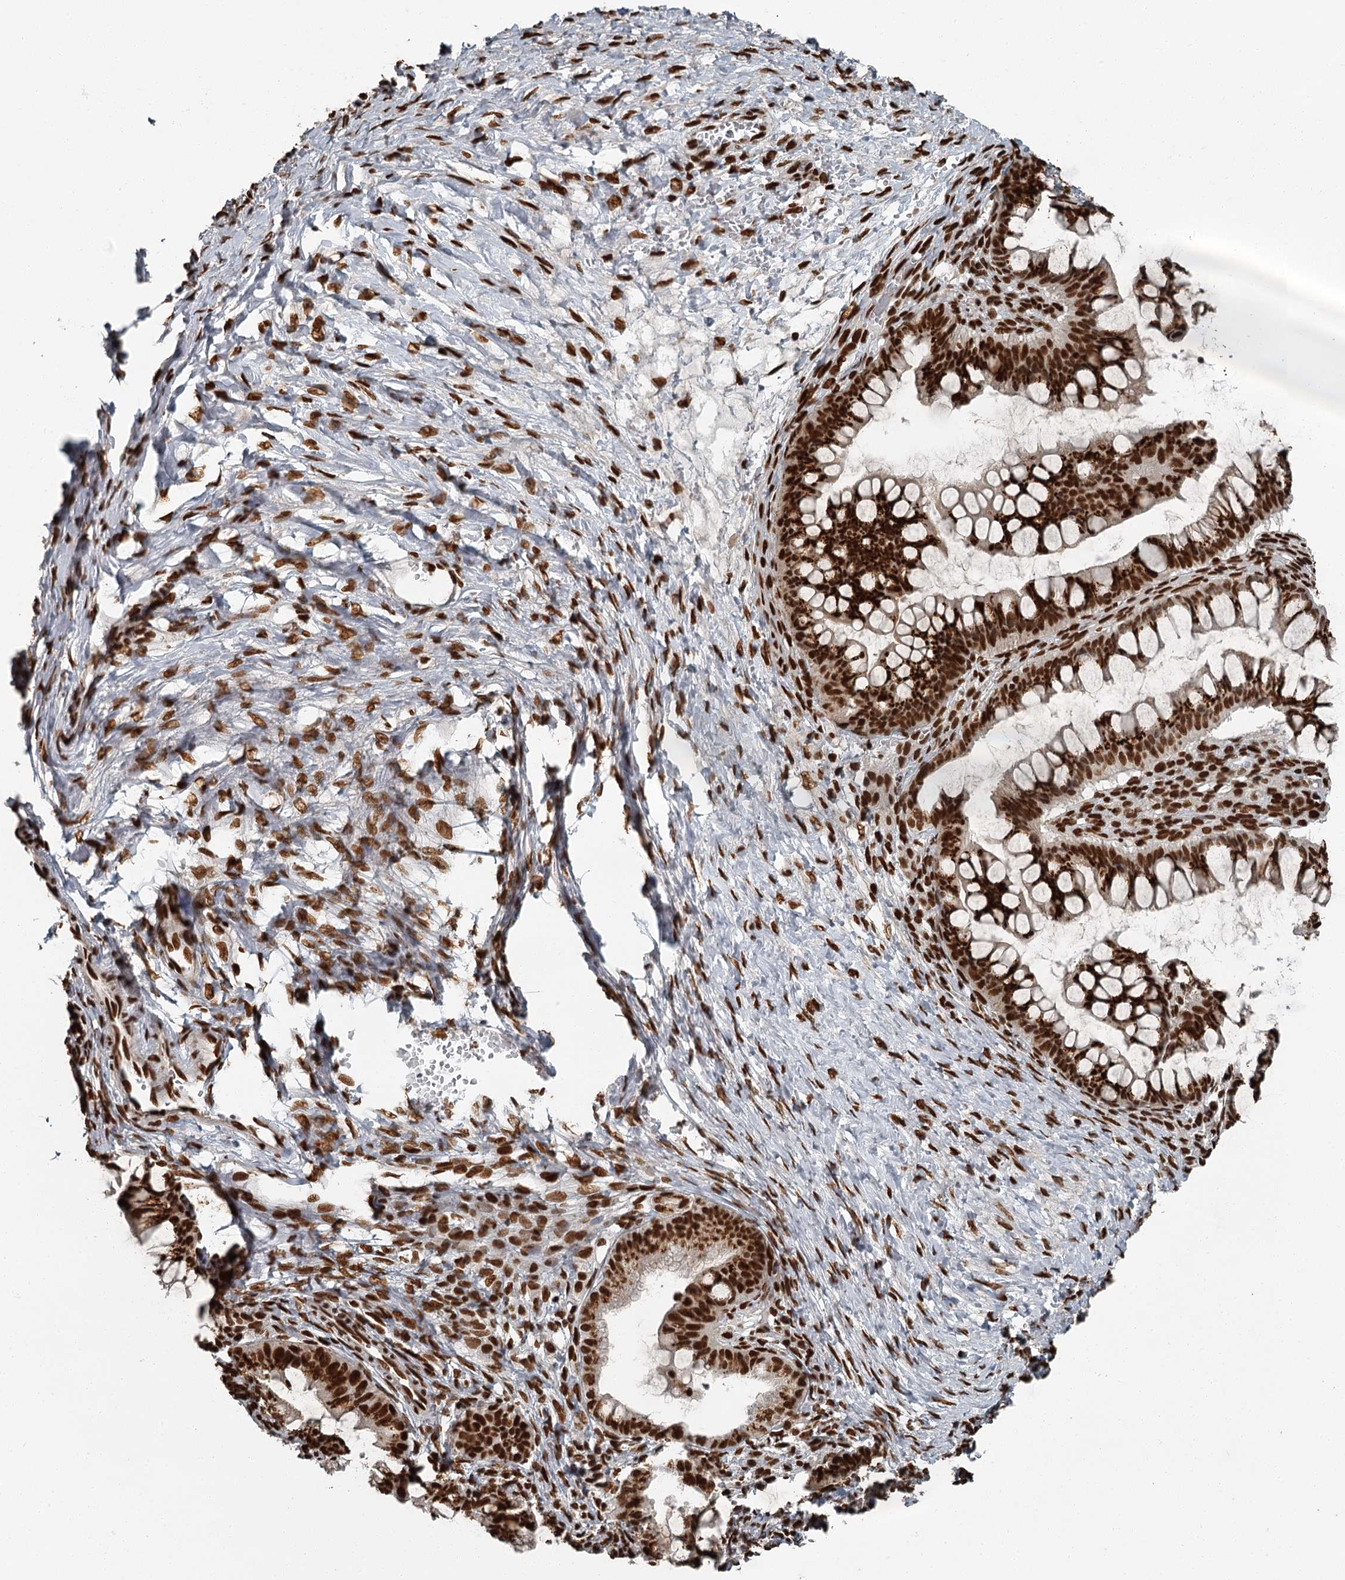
{"staining": {"intensity": "strong", "quantity": ">75%", "location": "nuclear"}, "tissue": "ovarian cancer", "cell_type": "Tumor cells", "image_type": "cancer", "snomed": [{"axis": "morphology", "description": "Cystadenocarcinoma, mucinous, NOS"}, {"axis": "topography", "description": "Ovary"}], "caption": "About >75% of tumor cells in human ovarian cancer display strong nuclear protein staining as visualized by brown immunohistochemical staining.", "gene": "RBBP7", "patient": {"sex": "female", "age": 73}}